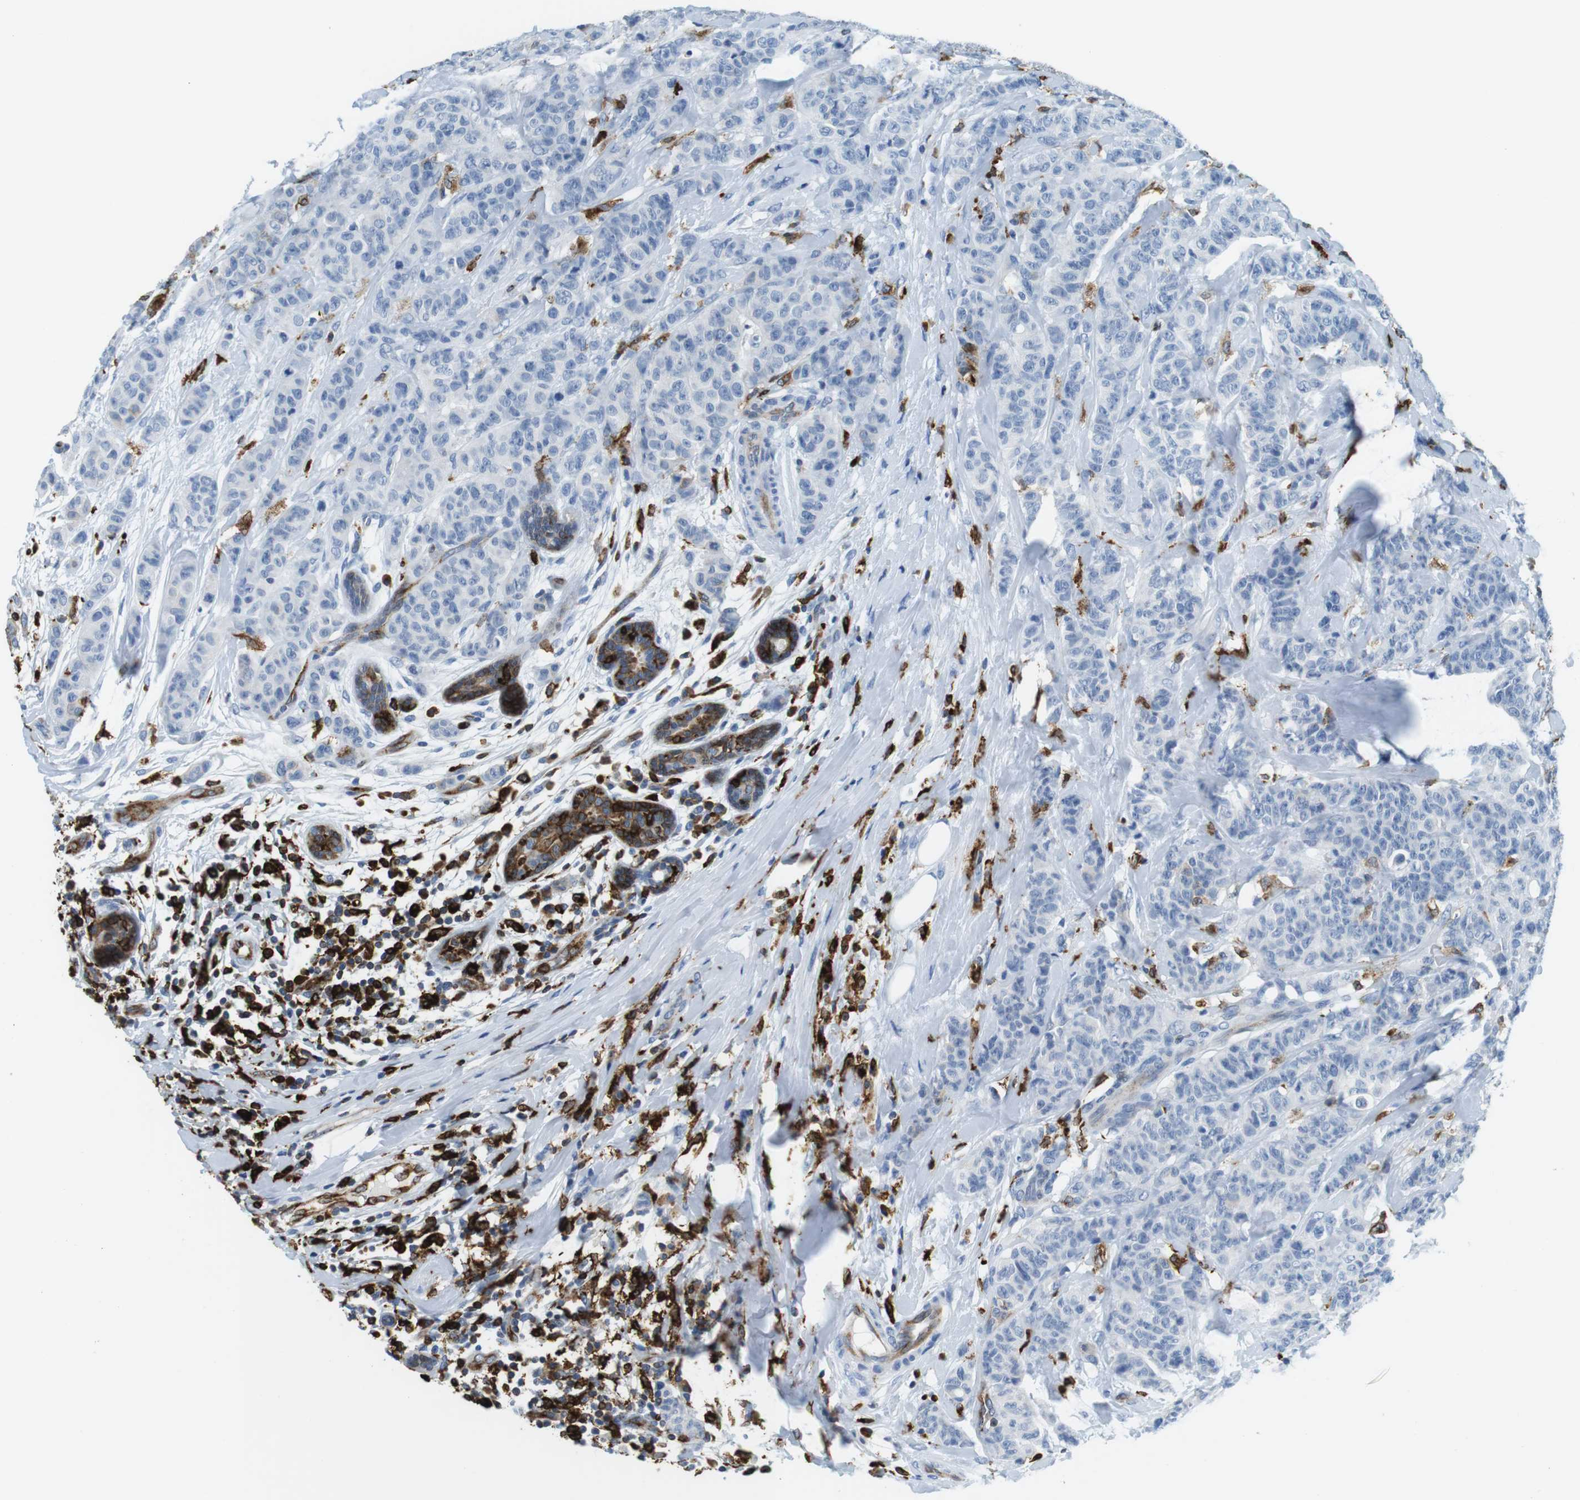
{"staining": {"intensity": "negative", "quantity": "none", "location": "none"}, "tissue": "breast cancer", "cell_type": "Tumor cells", "image_type": "cancer", "snomed": [{"axis": "morphology", "description": "Normal tissue, NOS"}, {"axis": "morphology", "description": "Duct carcinoma"}, {"axis": "topography", "description": "Breast"}], "caption": "The image reveals no significant positivity in tumor cells of breast invasive ductal carcinoma.", "gene": "CIITA", "patient": {"sex": "female", "age": 40}}